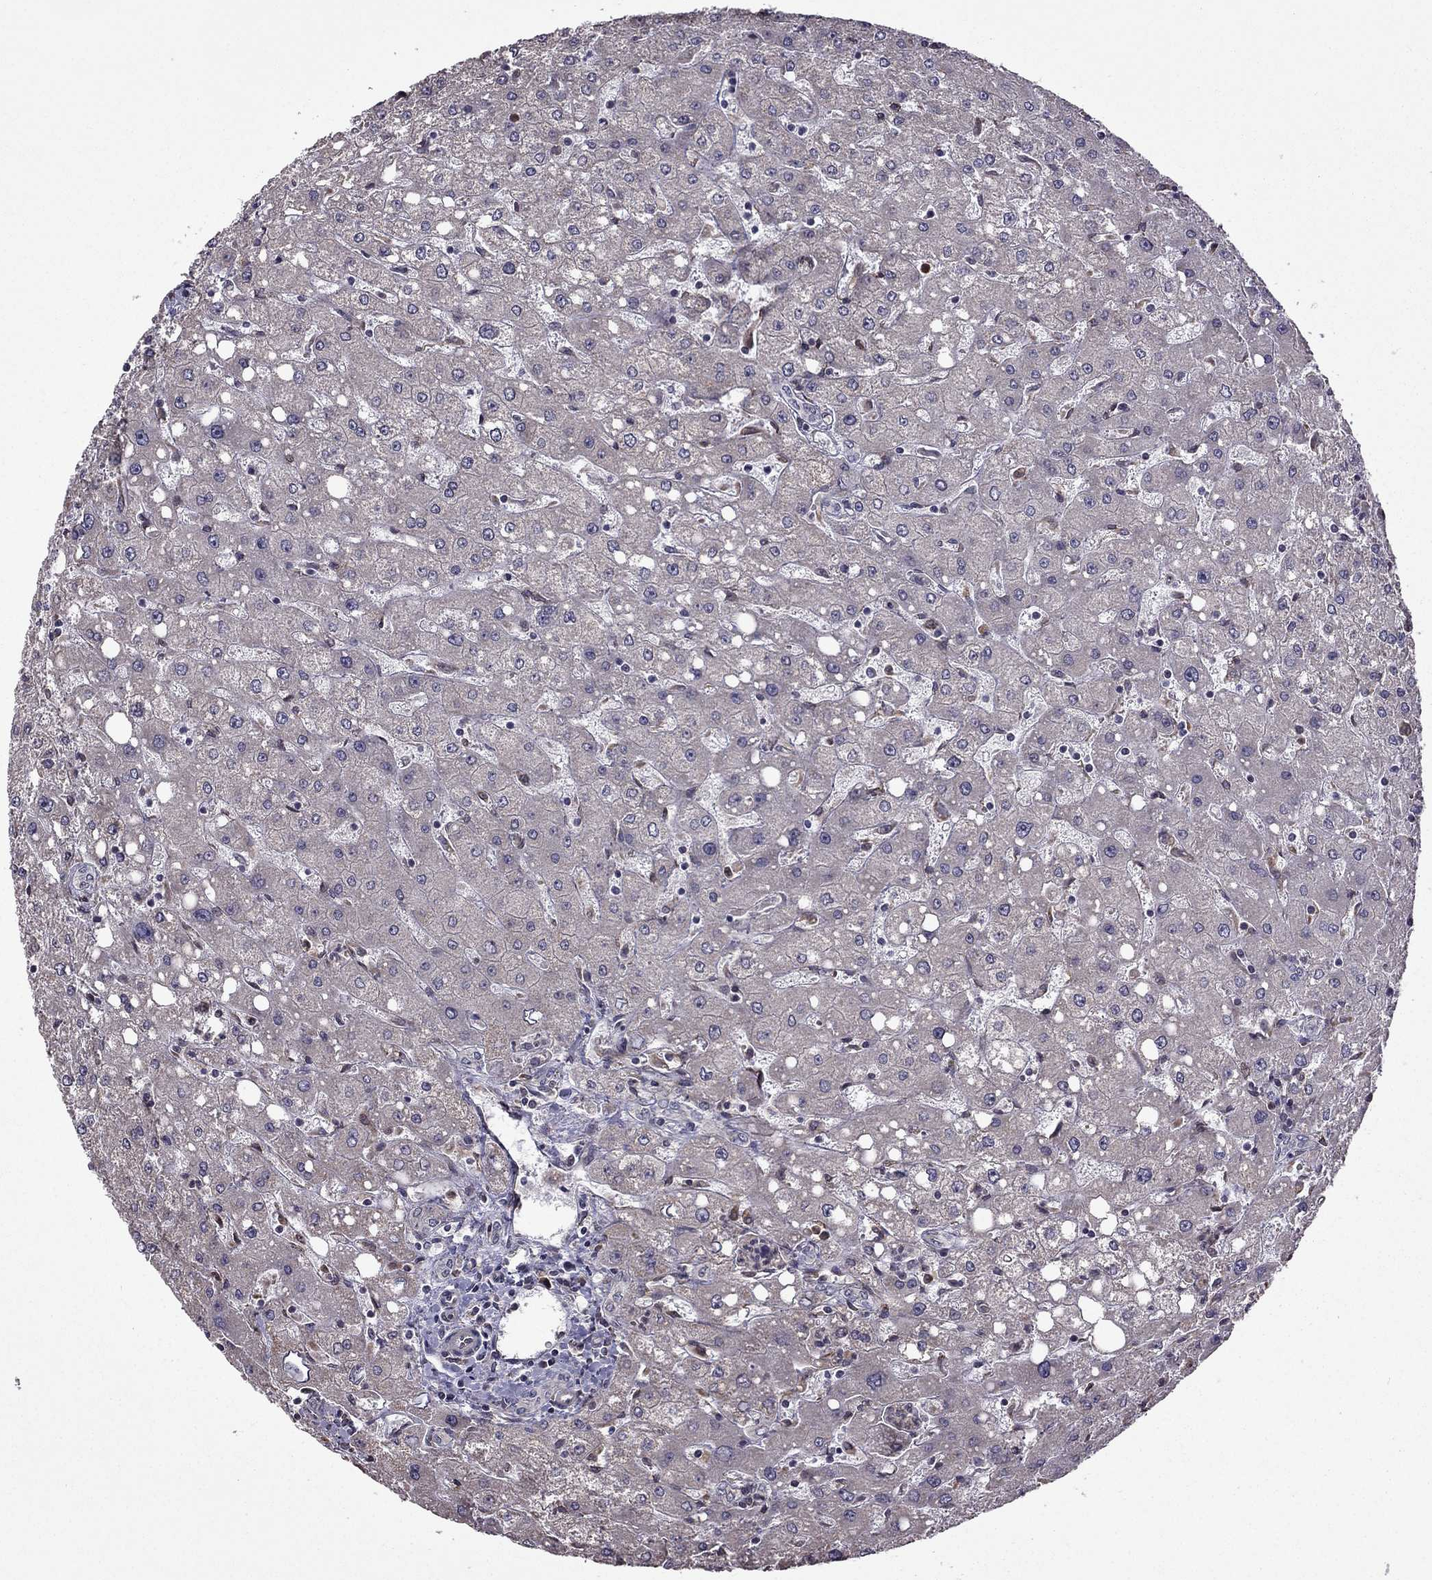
{"staining": {"intensity": "negative", "quantity": "none", "location": "none"}, "tissue": "liver", "cell_type": "Cholangiocytes", "image_type": "normal", "snomed": [{"axis": "morphology", "description": "Normal tissue, NOS"}, {"axis": "topography", "description": "Liver"}], "caption": "Liver stained for a protein using immunohistochemistry exhibits no positivity cholangiocytes.", "gene": "IKBIP", "patient": {"sex": "female", "age": 53}}